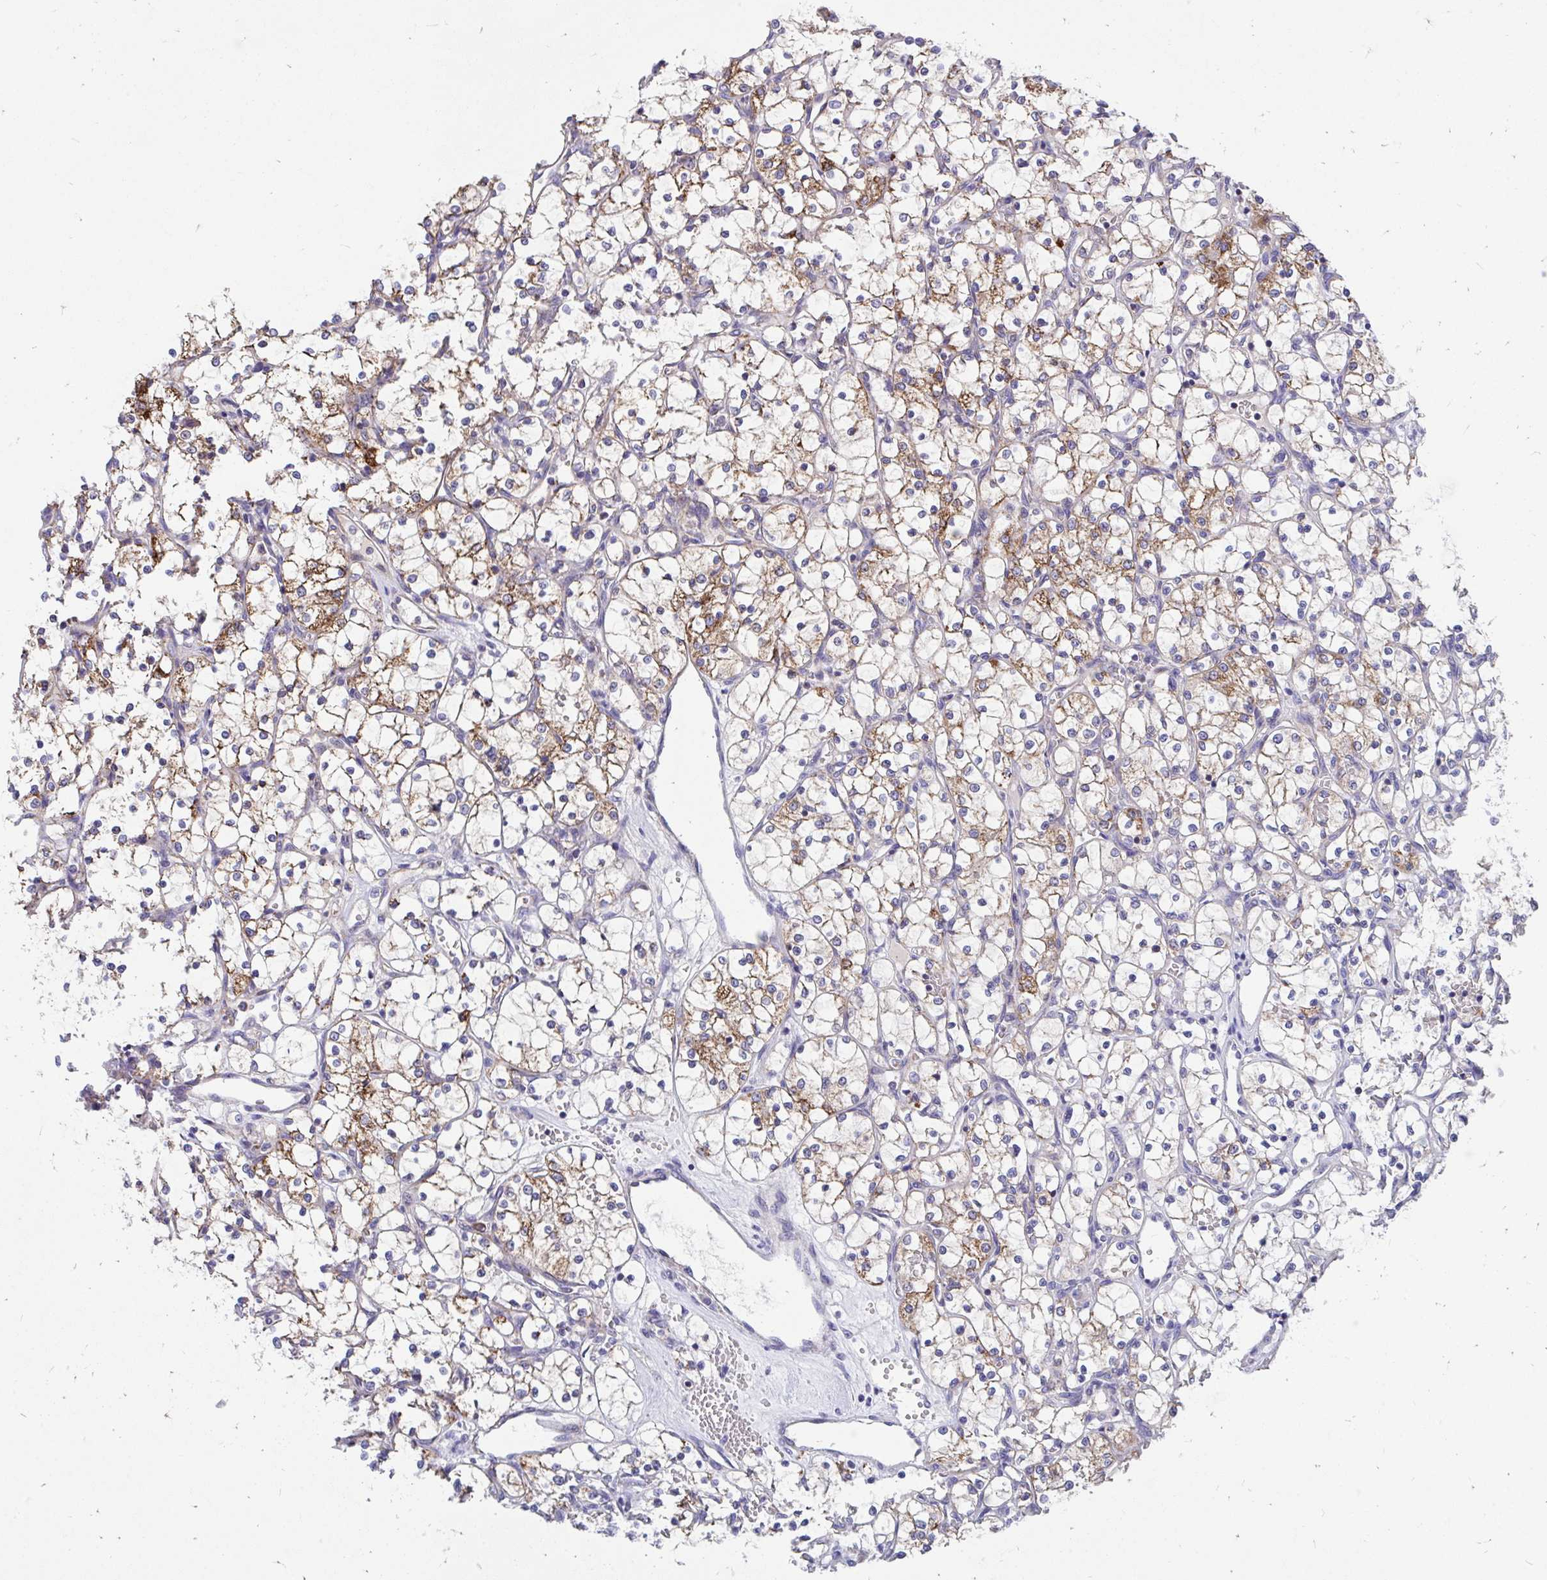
{"staining": {"intensity": "moderate", "quantity": "25%-75%", "location": "cytoplasmic/membranous"}, "tissue": "renal cancer", "cell_type": "Tumor cells", "image_type": "cancer", "snomed": [{"axis": "morphology", "description": "Adenocarcinoma, NOS"}, {"axis": "topography", "description": "Kidney"}], "caption": "The immunohistochemical stain shows moderate cytoplasmic/membranous staining in tumor cells of renal cancer tissue.", "gene": "FHIP1B", "patient": {"sex": "female", "age": 69}}